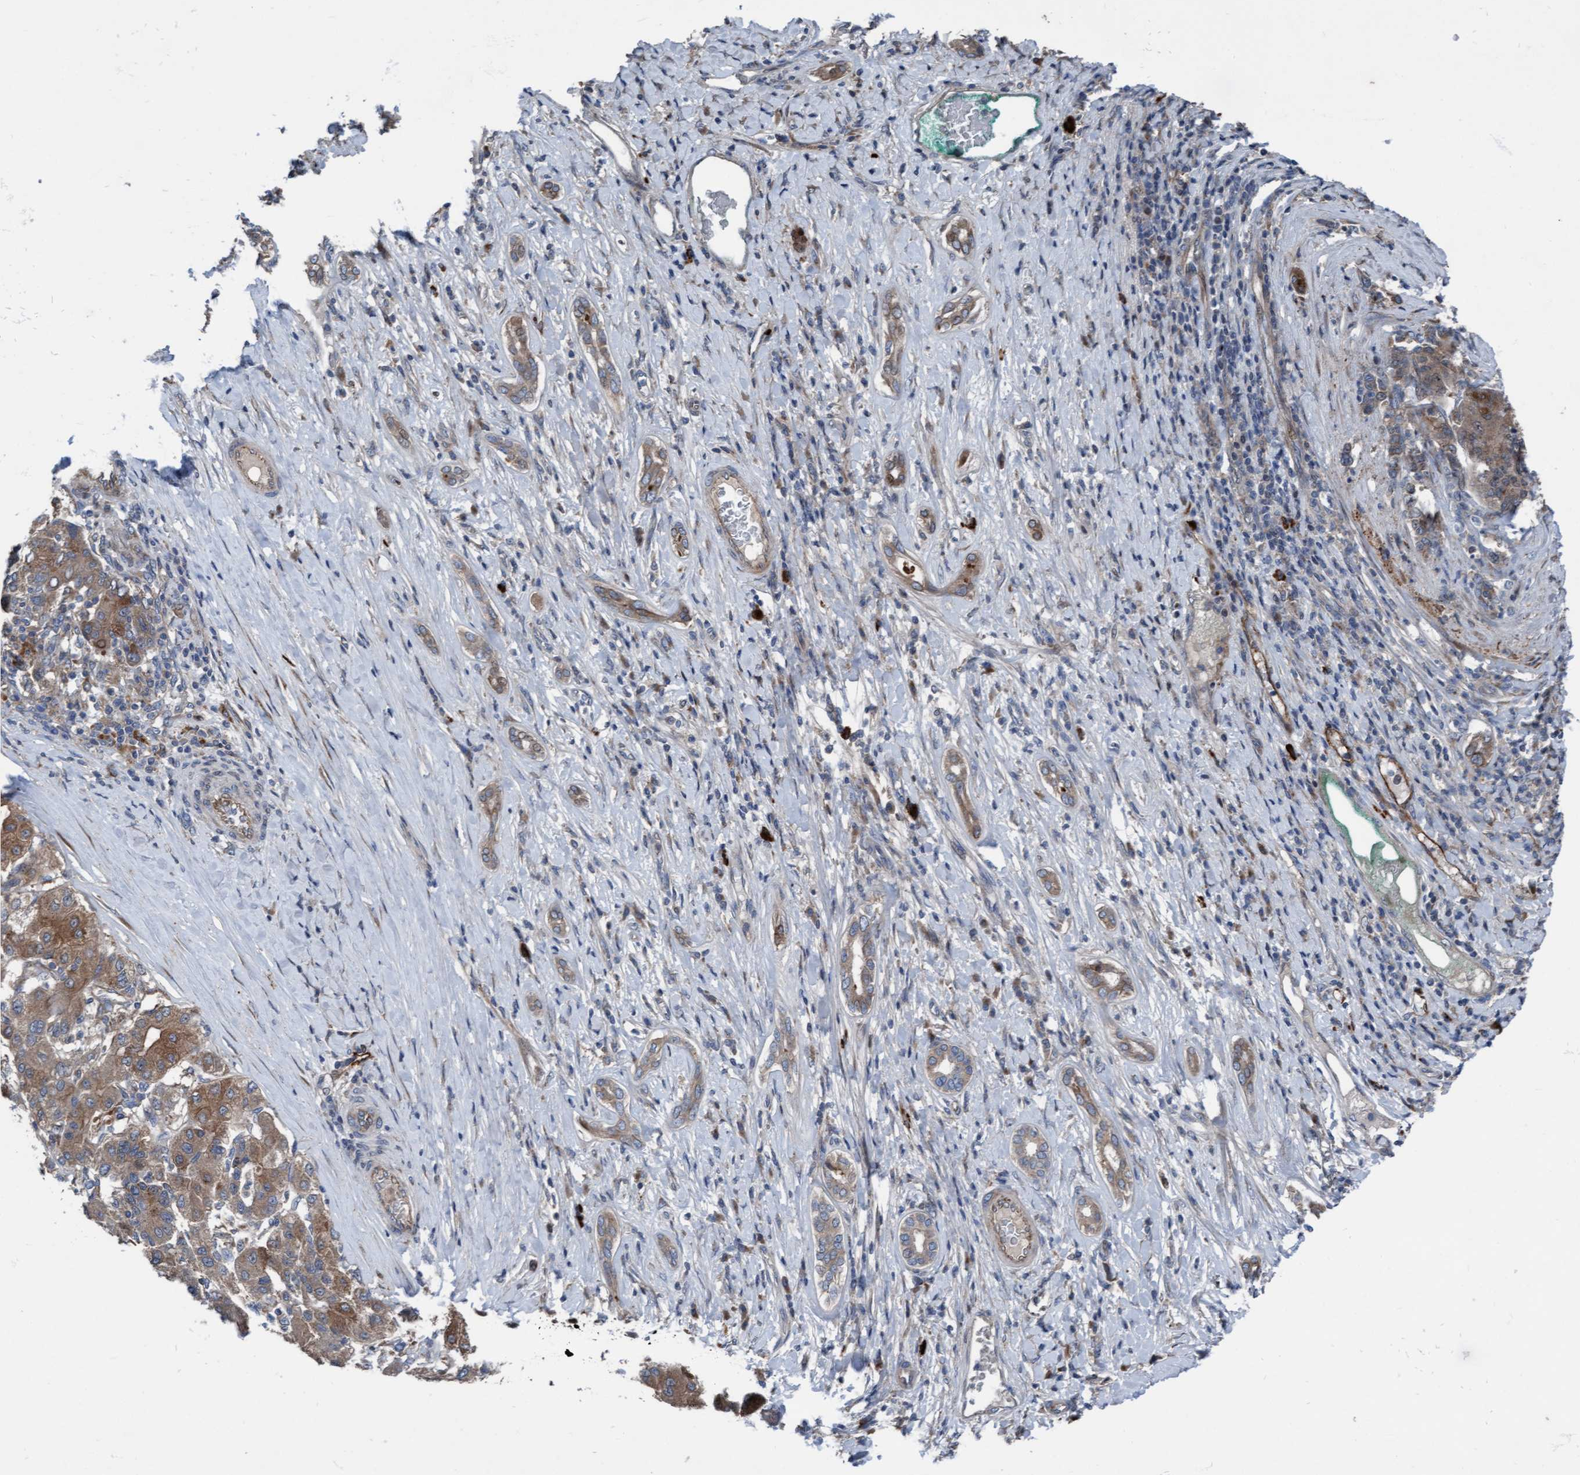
{"staining": {"intensity": "weak", "quantity": ">75%", "location": "cytoplasmic/membranous"}, "tissue": "liver cancer", "cell_type": "Tumor cells", "image_type": "cancer", "snomed": [{"axis": "morphology", "description": "Carcinoma, Hepatocellular, NOS"}, {"axis": "topography", "description": "Liver"}], "caption": "This is an image of immunohistochemistry staining of liver cancer, which shows weak positivity in the cytoplasmic/membranous of tumor cells.", "gene": "KLHL26", "patient": {"sex": "male", "age": 65}}